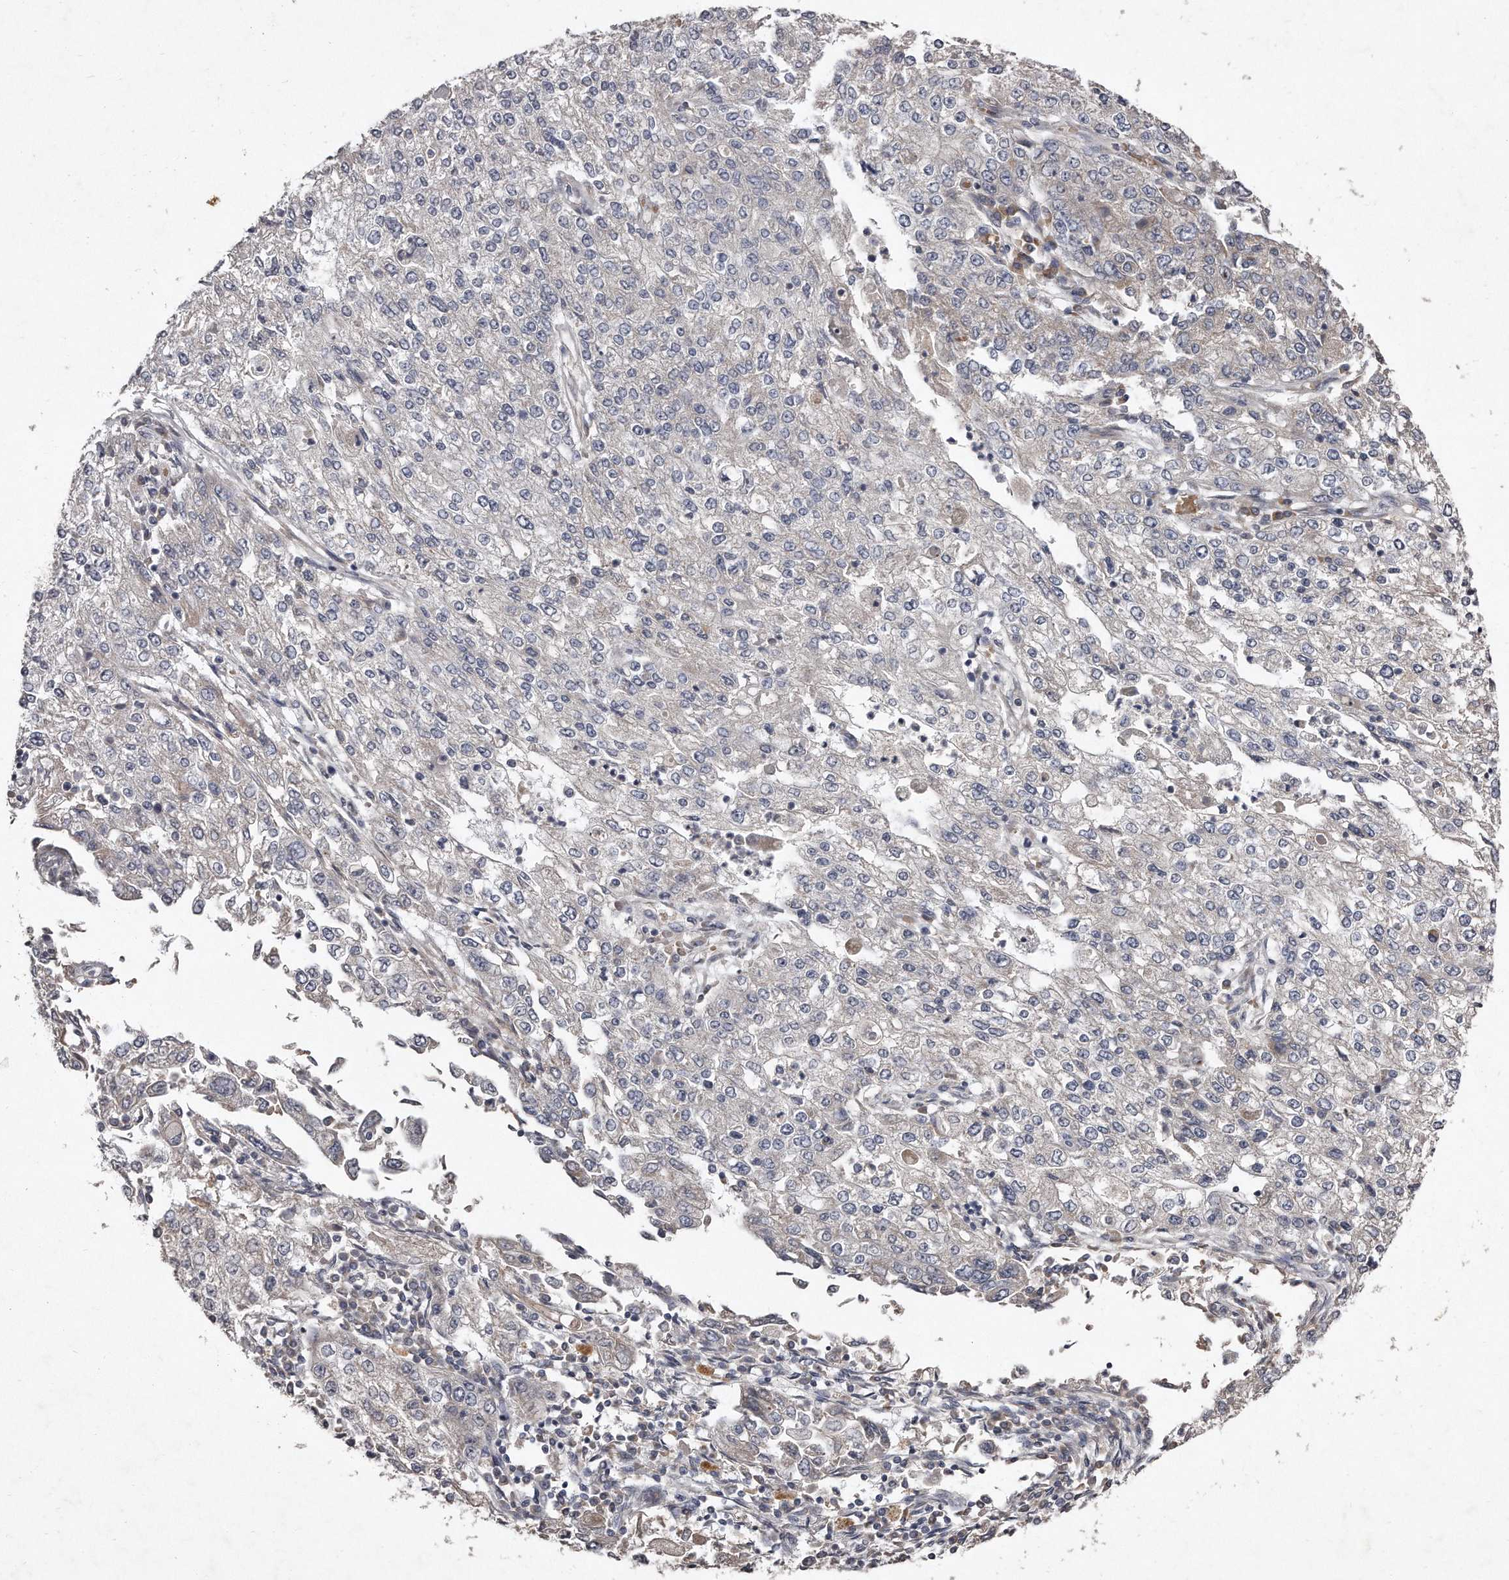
{"staining": {"intensity": "negative", "quantity": "none", "location": "none"}, "tissue": "endometrial cancer", "cell_type": "Tumor cells", "image_type": "cancer", "snomed": [{"axis": "morphology", "description": "Adenocarcinoma, NOS"}, {"axis": "topography", "description": "Endometrium"}], "caption": "Tumor cells are negative for brown protein staining in adenocarcinoma (endometrial).", "gene": "TECR", "patient": {"sex": "female", "age": 49}}